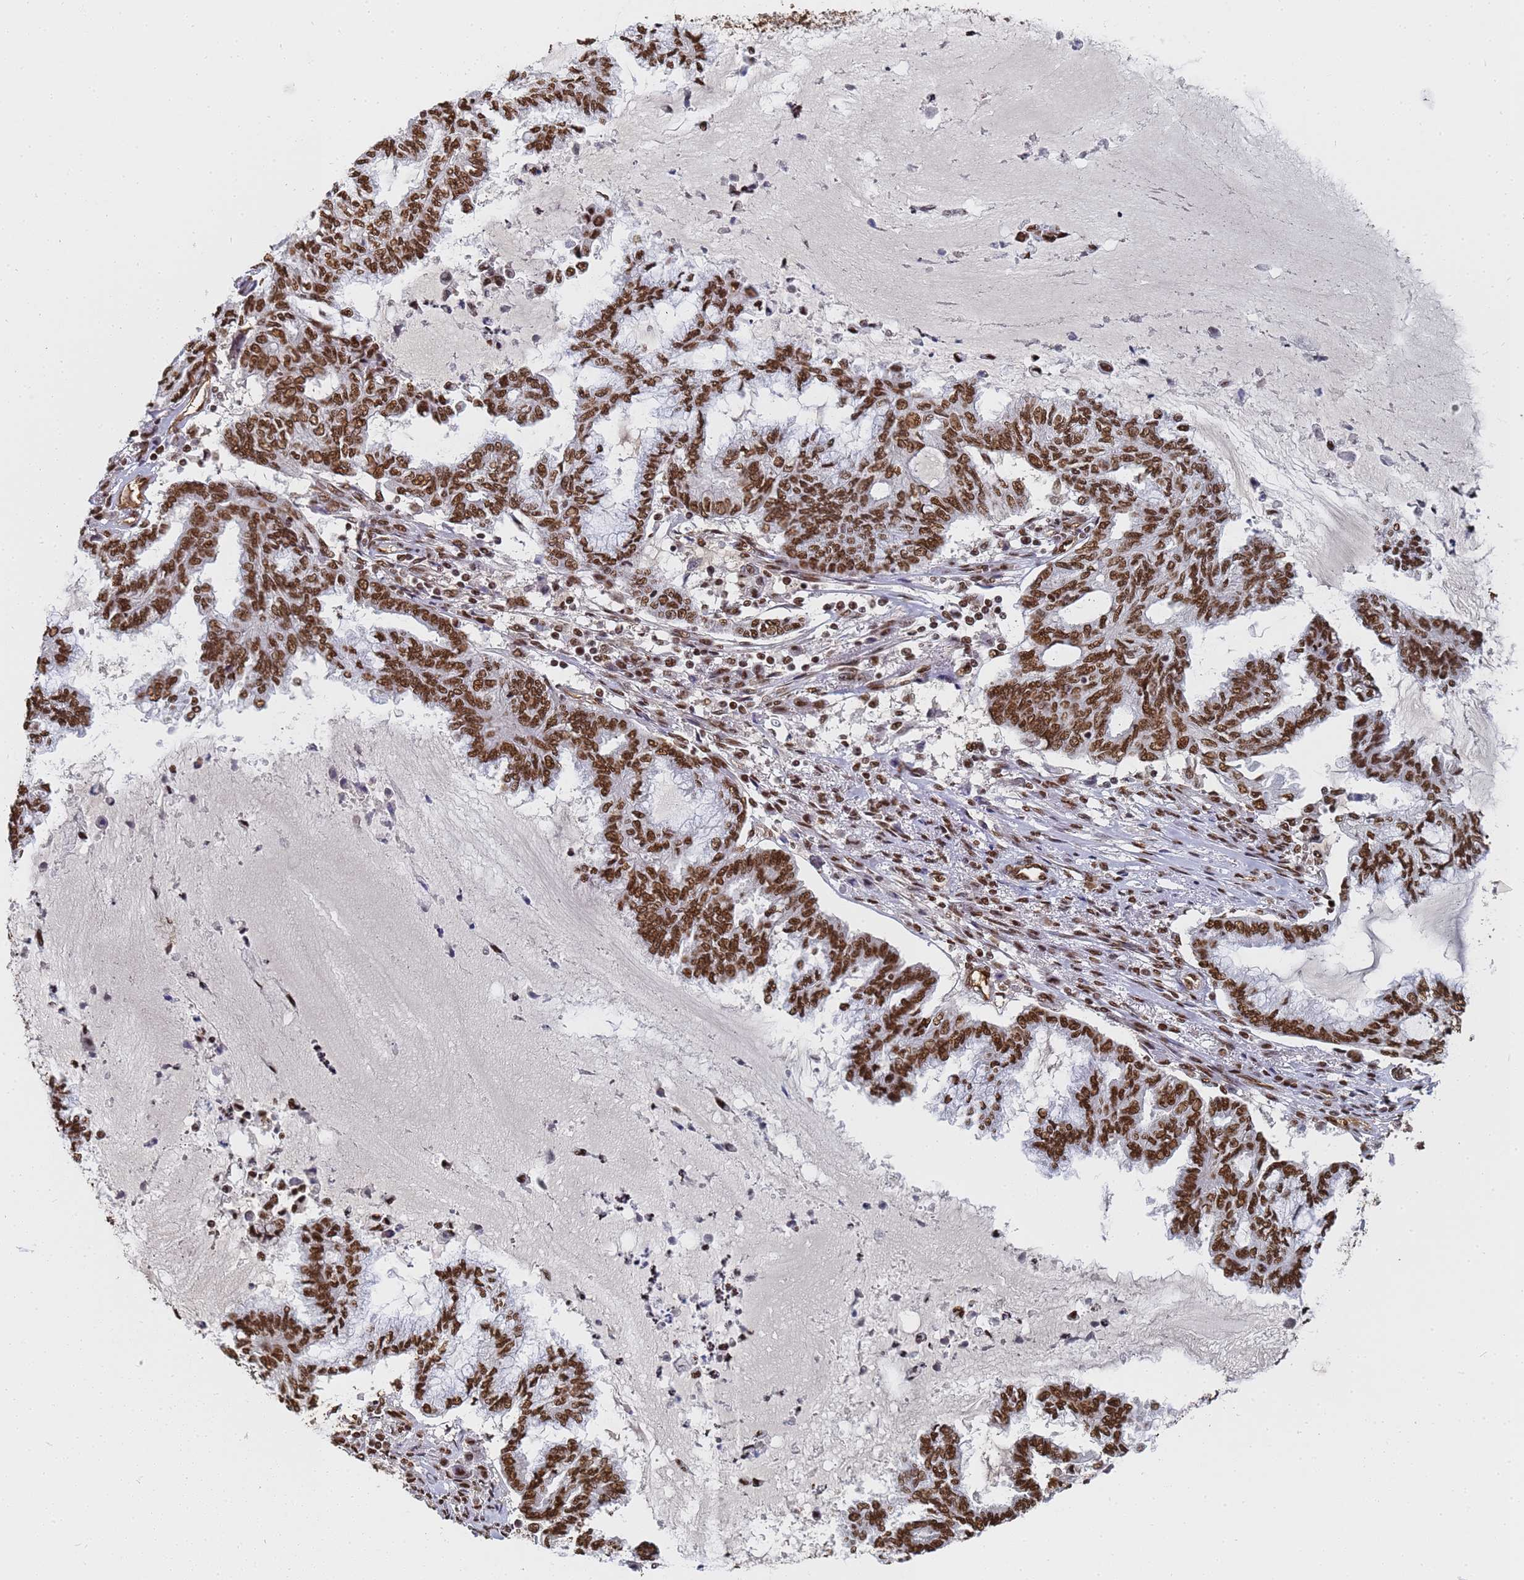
{"staining": {"intensity": "strong", "quantity": ">75%", "location": "nuclear"}, "tissue": "endometrial cancer", "cell_type": "Tumor cells", "image_type": "cancer", "snomed": [{"axis": "morphology", "description": "Adenocarcinoma, NOS"}, {"axis": "topography", "description": "Endometrium"}], "caption": "Protein expression analysis of endometrial cancer exhibits strong nuclear positivity in about >75% of tumor cells.", "gene": "RAVER2", "patient": {"sex": "female", "age": 86}}